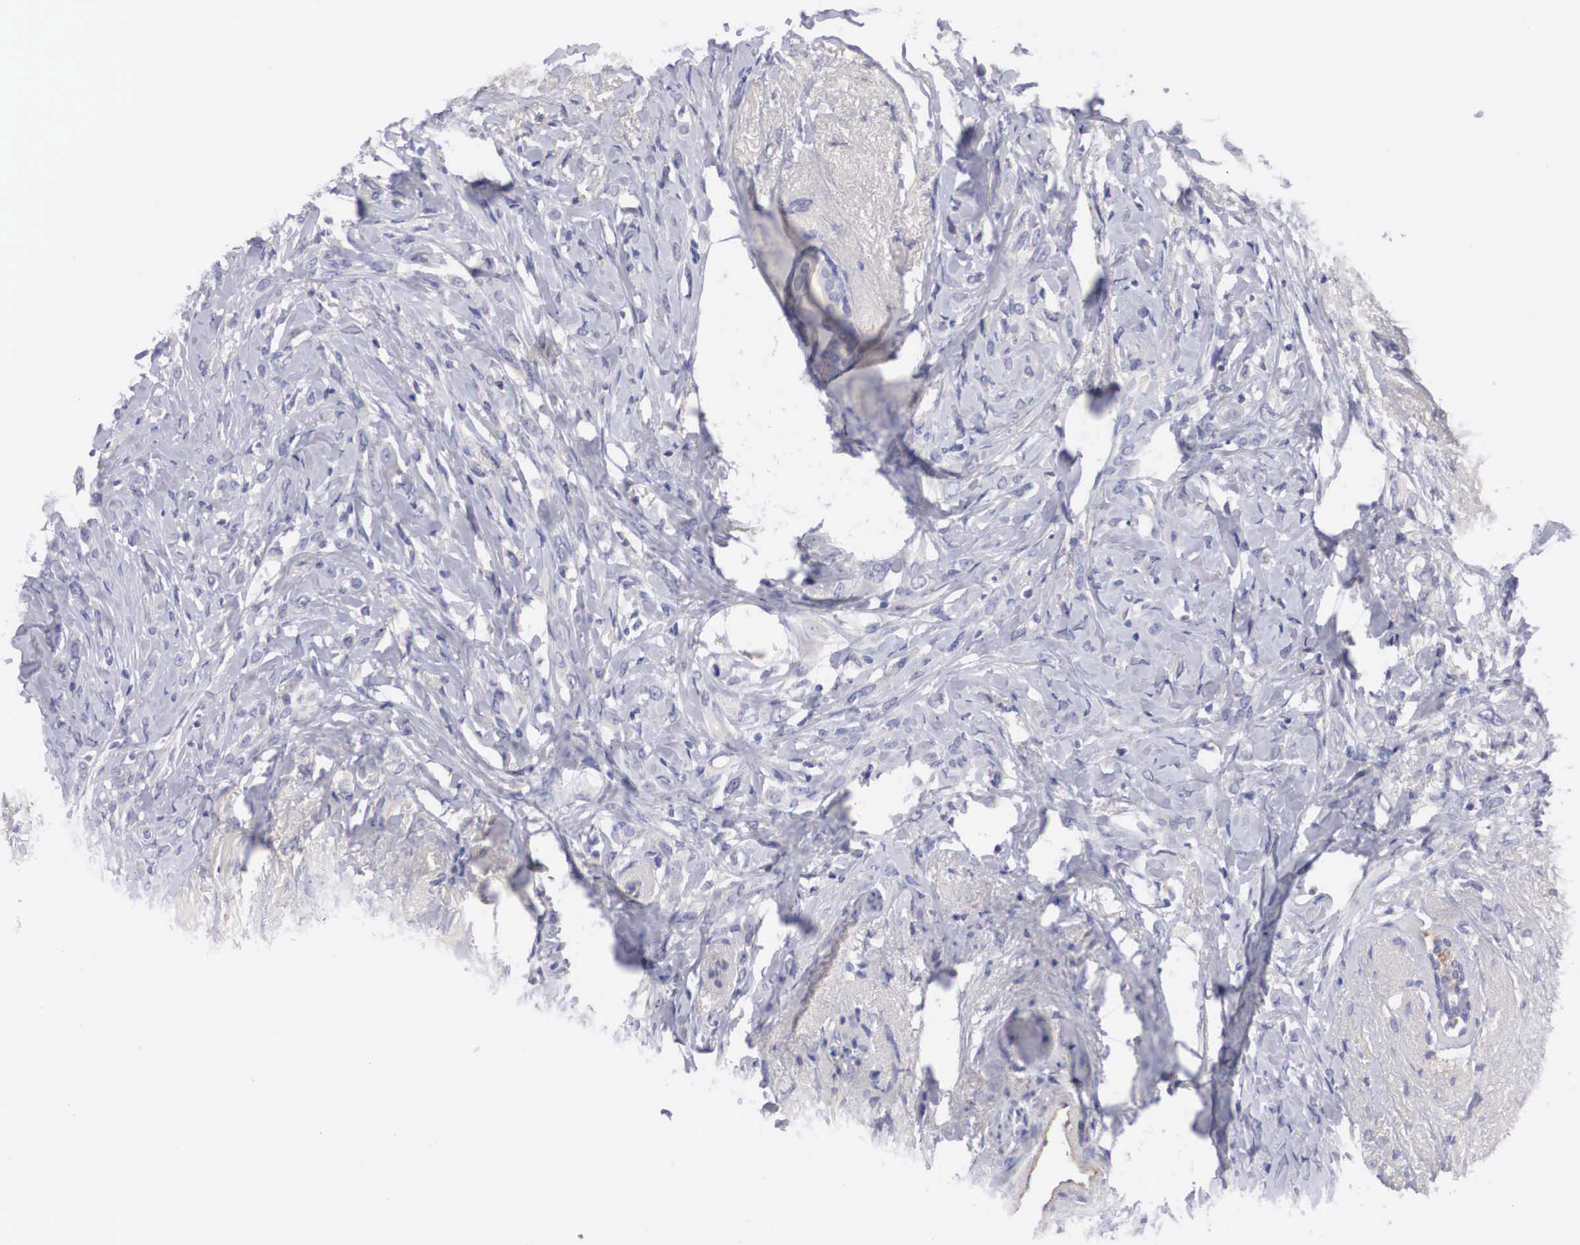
{"staining": {"intensity": "negative", "quantity": "none", "location": "none"}, "tissue": "breast cancer", "cell_type": "Tumor cells", "image_type": "cancer", "snomed": [{"axis": "morphology", "description": "Lobular carcinoma"}, {"axis": "topography", "description": "Breast"}], "caption": "Immunohistochemical staining of breast cancer reveals no significant expression in tumor cells. (Stains: DAB (3,3'-diaminobenzidine) immunohistochemistry (IHC) with hematoxylin counter stain, Microscopy: brightfield microscopy at high magnification).", "gene": "ABHD4", "patient": {"sex": "female", "age": 57}}